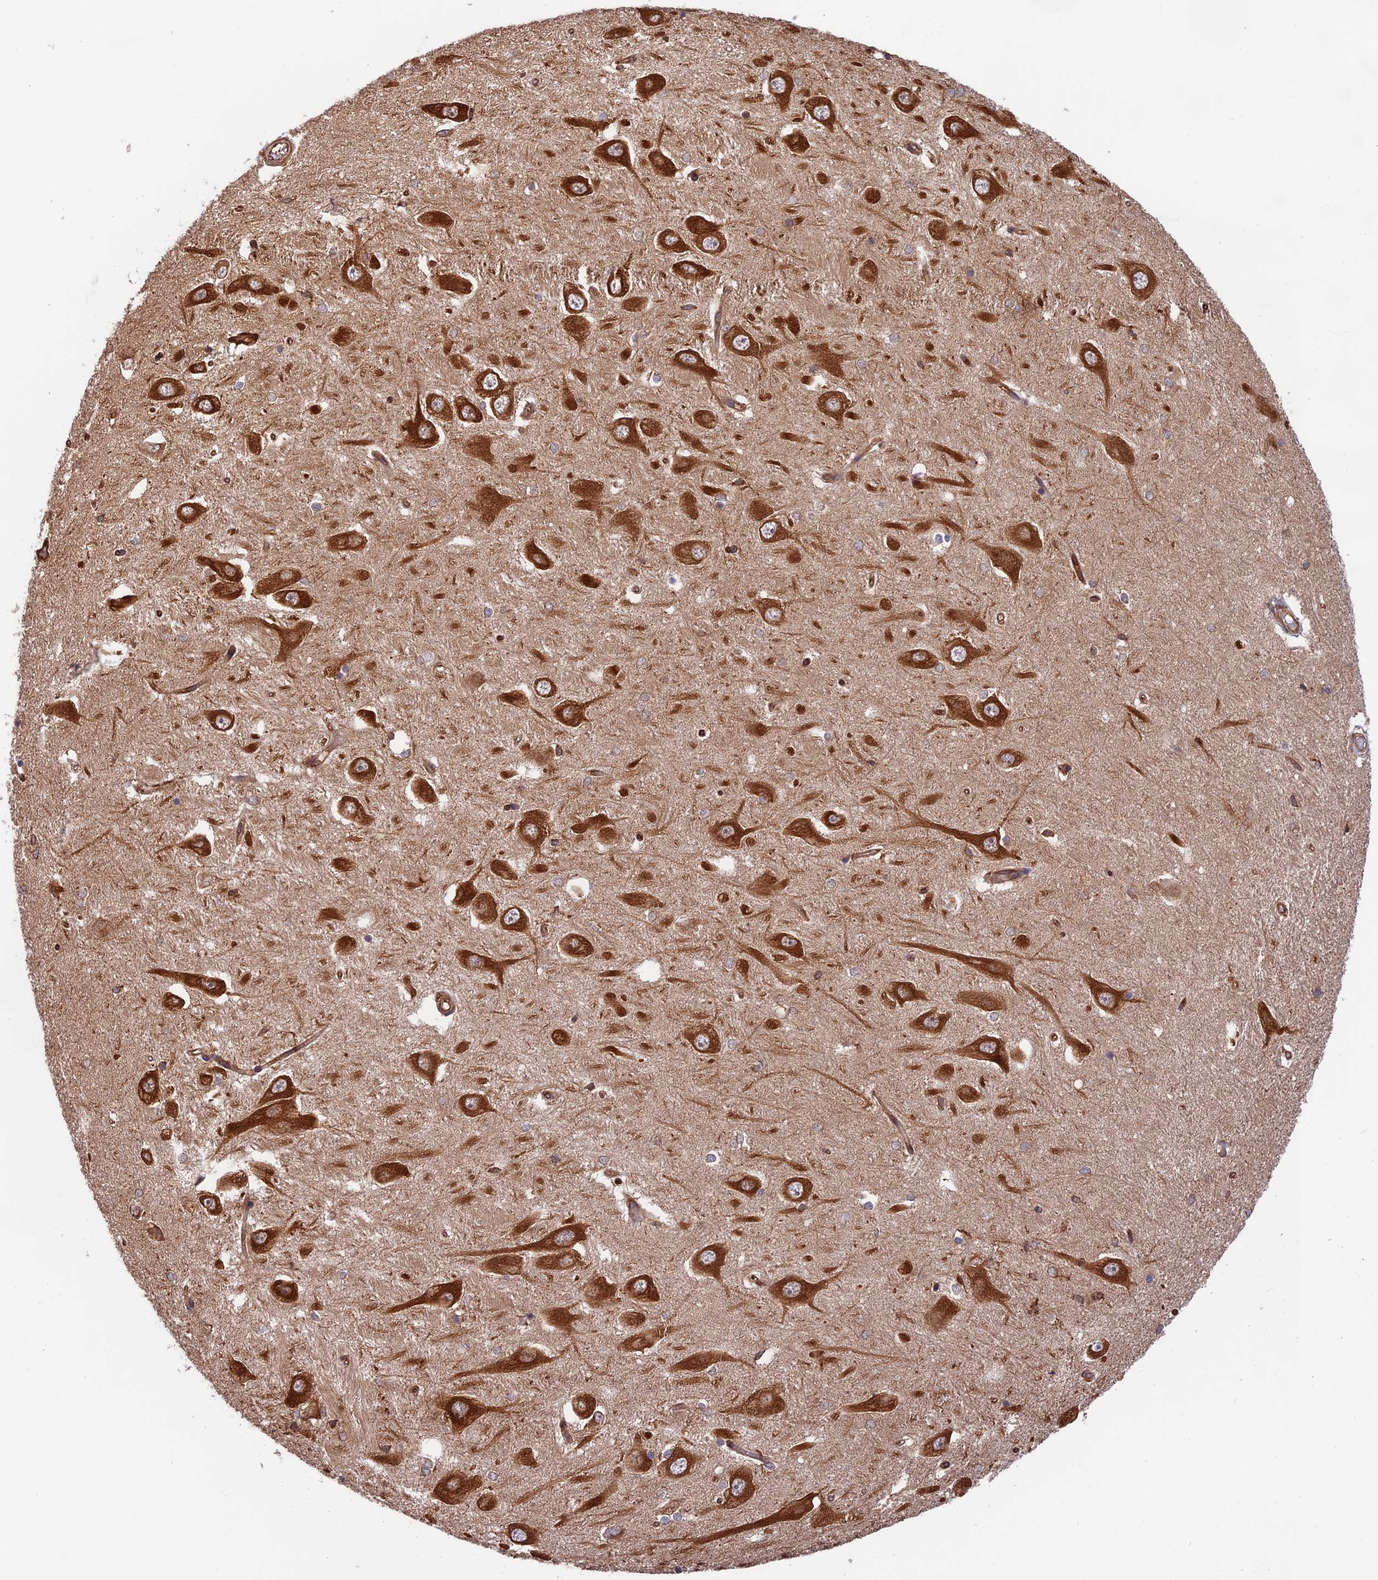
{"staining": {"intensity": "weak", "quantity": "<25%", "location": "cytoplasmic/membranous"}, "tissue": "hippocampus", "cell_type": "Glial cells", "image_type": "normal", "snomed": [{"axis": "morphology", "description": "Normal tissue, NOS"}, {"axis": "topography", "description": "Hippocampus"}], "caption": "Immunohistochemistry (IHC) of normal hippocampus reveals no staining in glial cells.", "gene": "WDR1", "patient": {"sex": "male", "age": 45}}